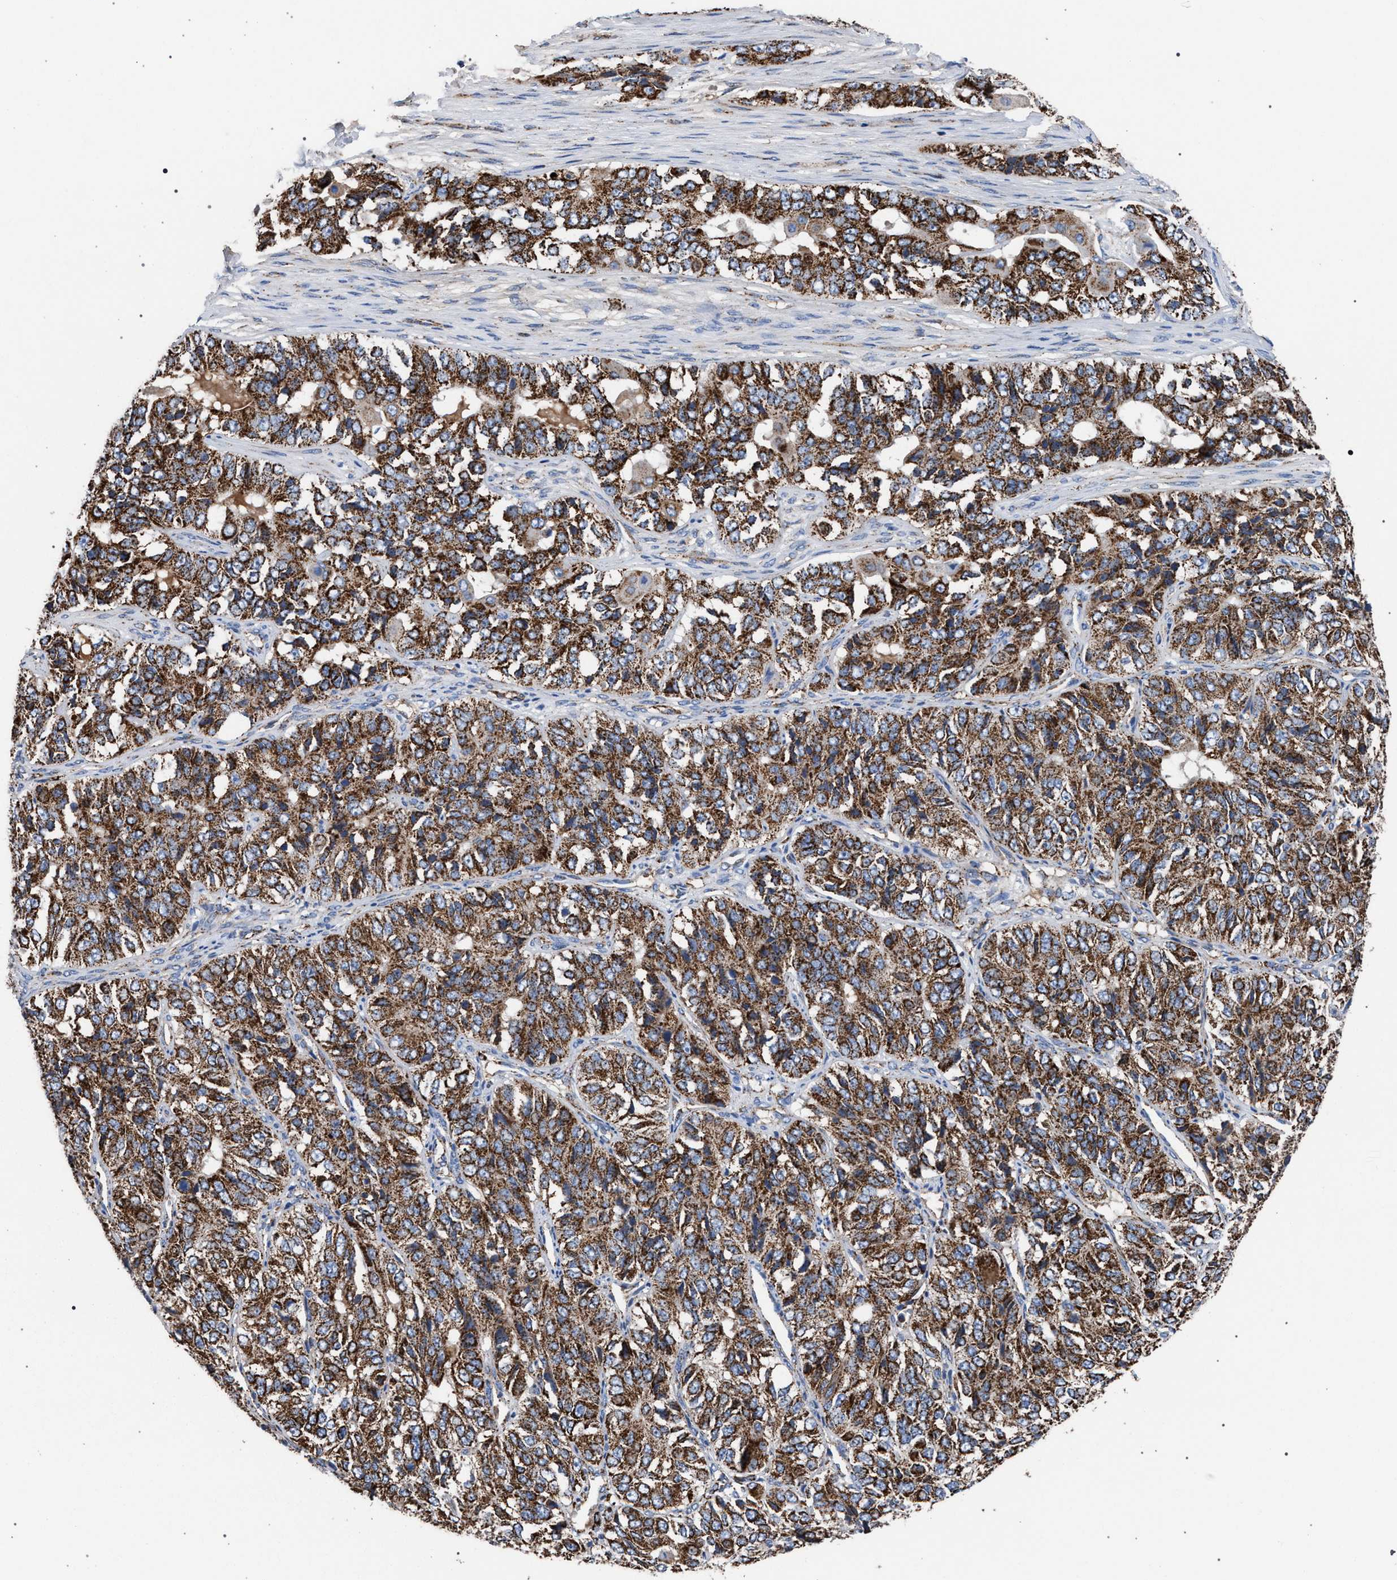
{"staining": {"intensity": "moderate", "quantity": ">75%", "location": "cytoplasmic/membranous"}, "tissue": "ovarian cancer", "cell_type": "Tumor cells", "image_type": "cancer", "snomed": [{"axis": "morphology", "description": "Carcinoma, endometroid"}, {"axis": "topography", "description": "Ovary"}], "caption": "Tumor cells exhibit moderate cytoplasmic/membranous staining in about >75% of cells in ovarian endometroid carcinoma.", "gene": "VPS13A", "patient": {"sex": "female", "age": 51}}